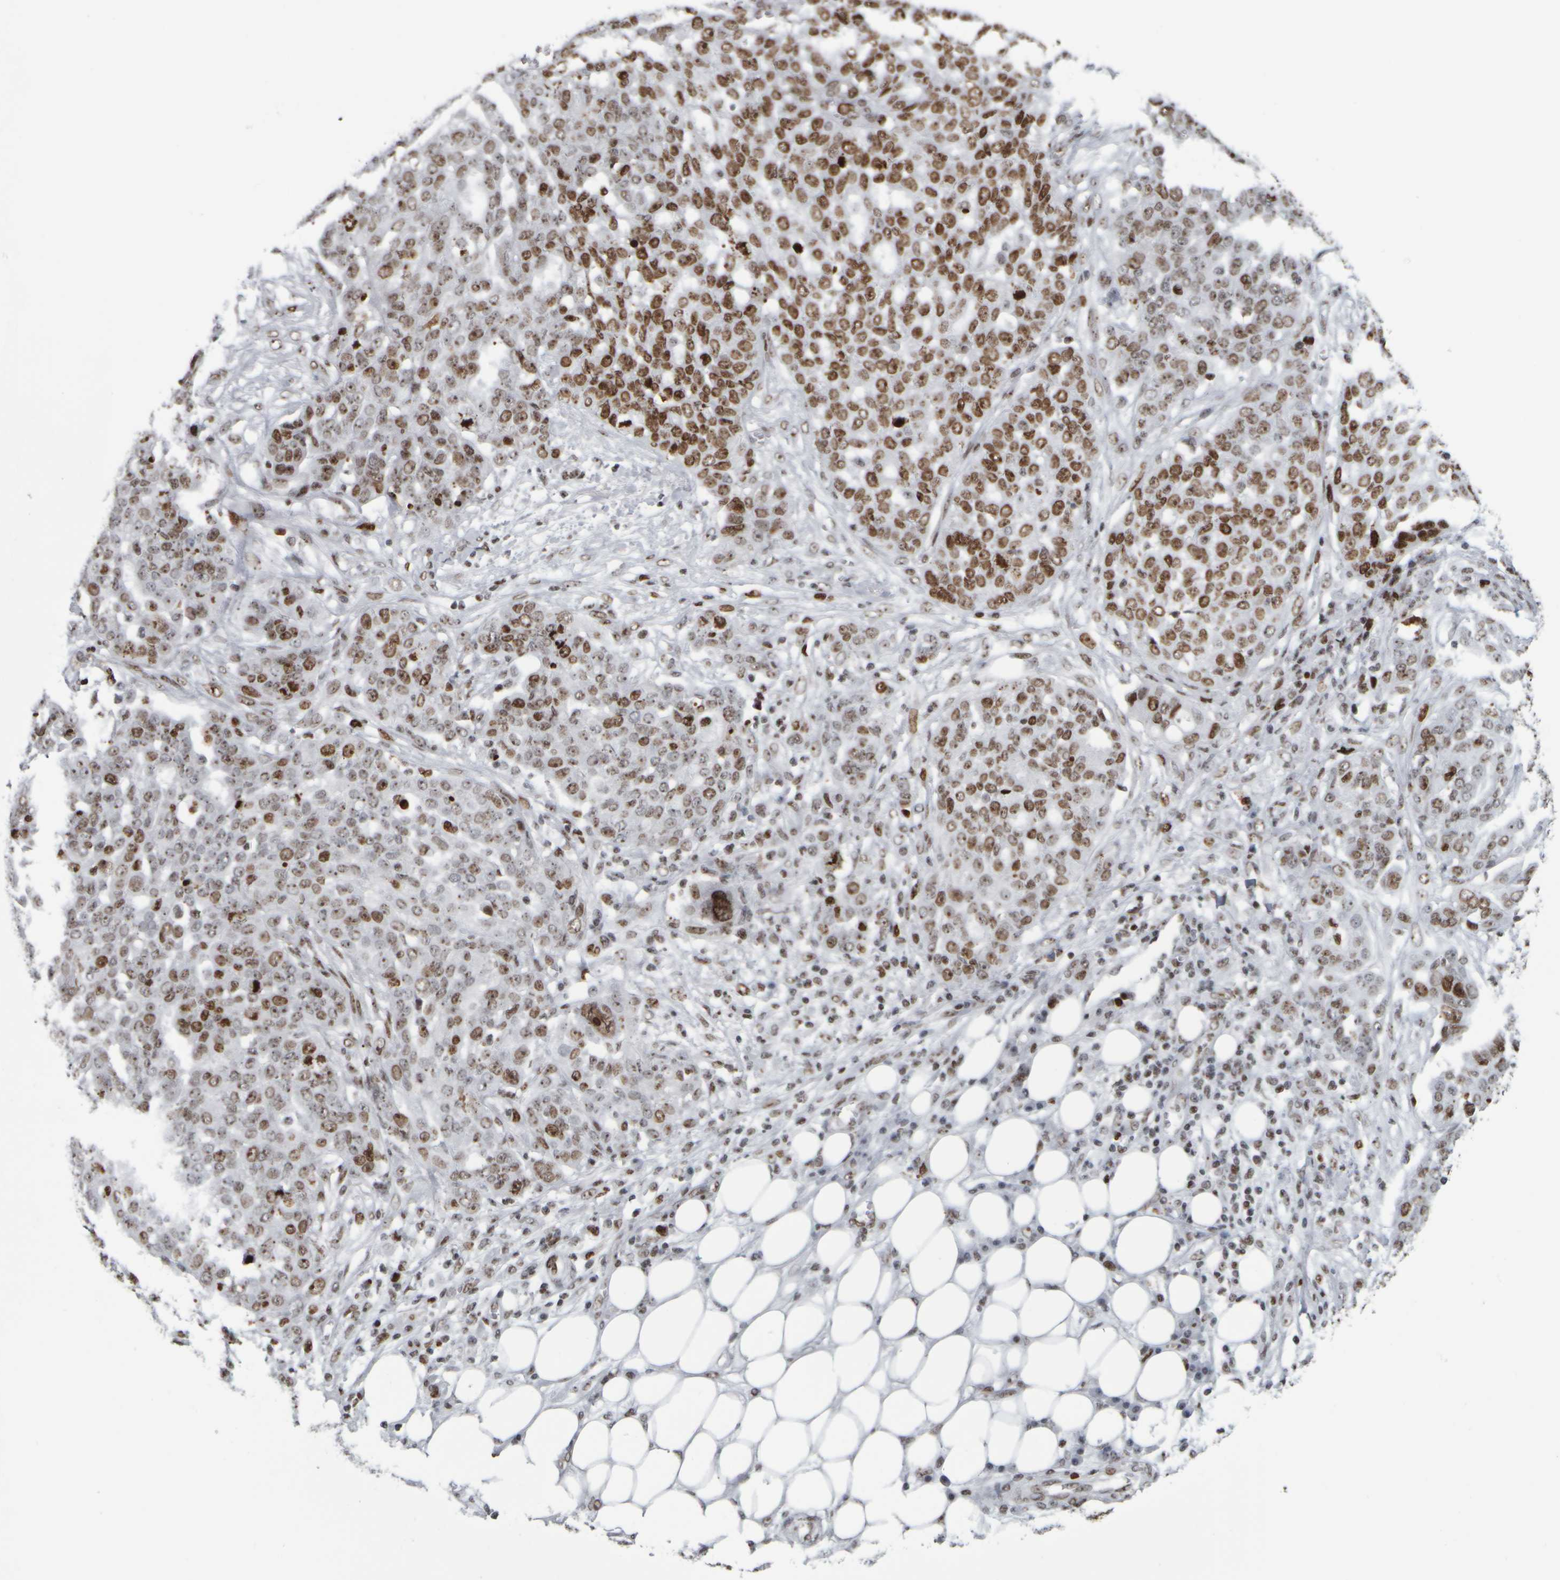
{"staining": {"intensity": "moderate", "quantity": ">75%", "location": "nuclear"}, "tissue": "ovarian cancer", "cell_type": "Tumor cells", "image_type": "cancer", "snomed": [{"axis": "morphology", "description": "Cystadenocarcinoma, serous, NOS"}, {"axis": "topography", "description": "Soft tissue"}, {"axis": "topography", "description": "Ovary"}], "caption": "This is an image of IHC staining of ovarian cancer (serous cystadenocarcinoma), which shows moderate positivity in the nuclear of tumor cells.", "gene": "TOP2B", "patient": {"sex": "female", "age": 57}}